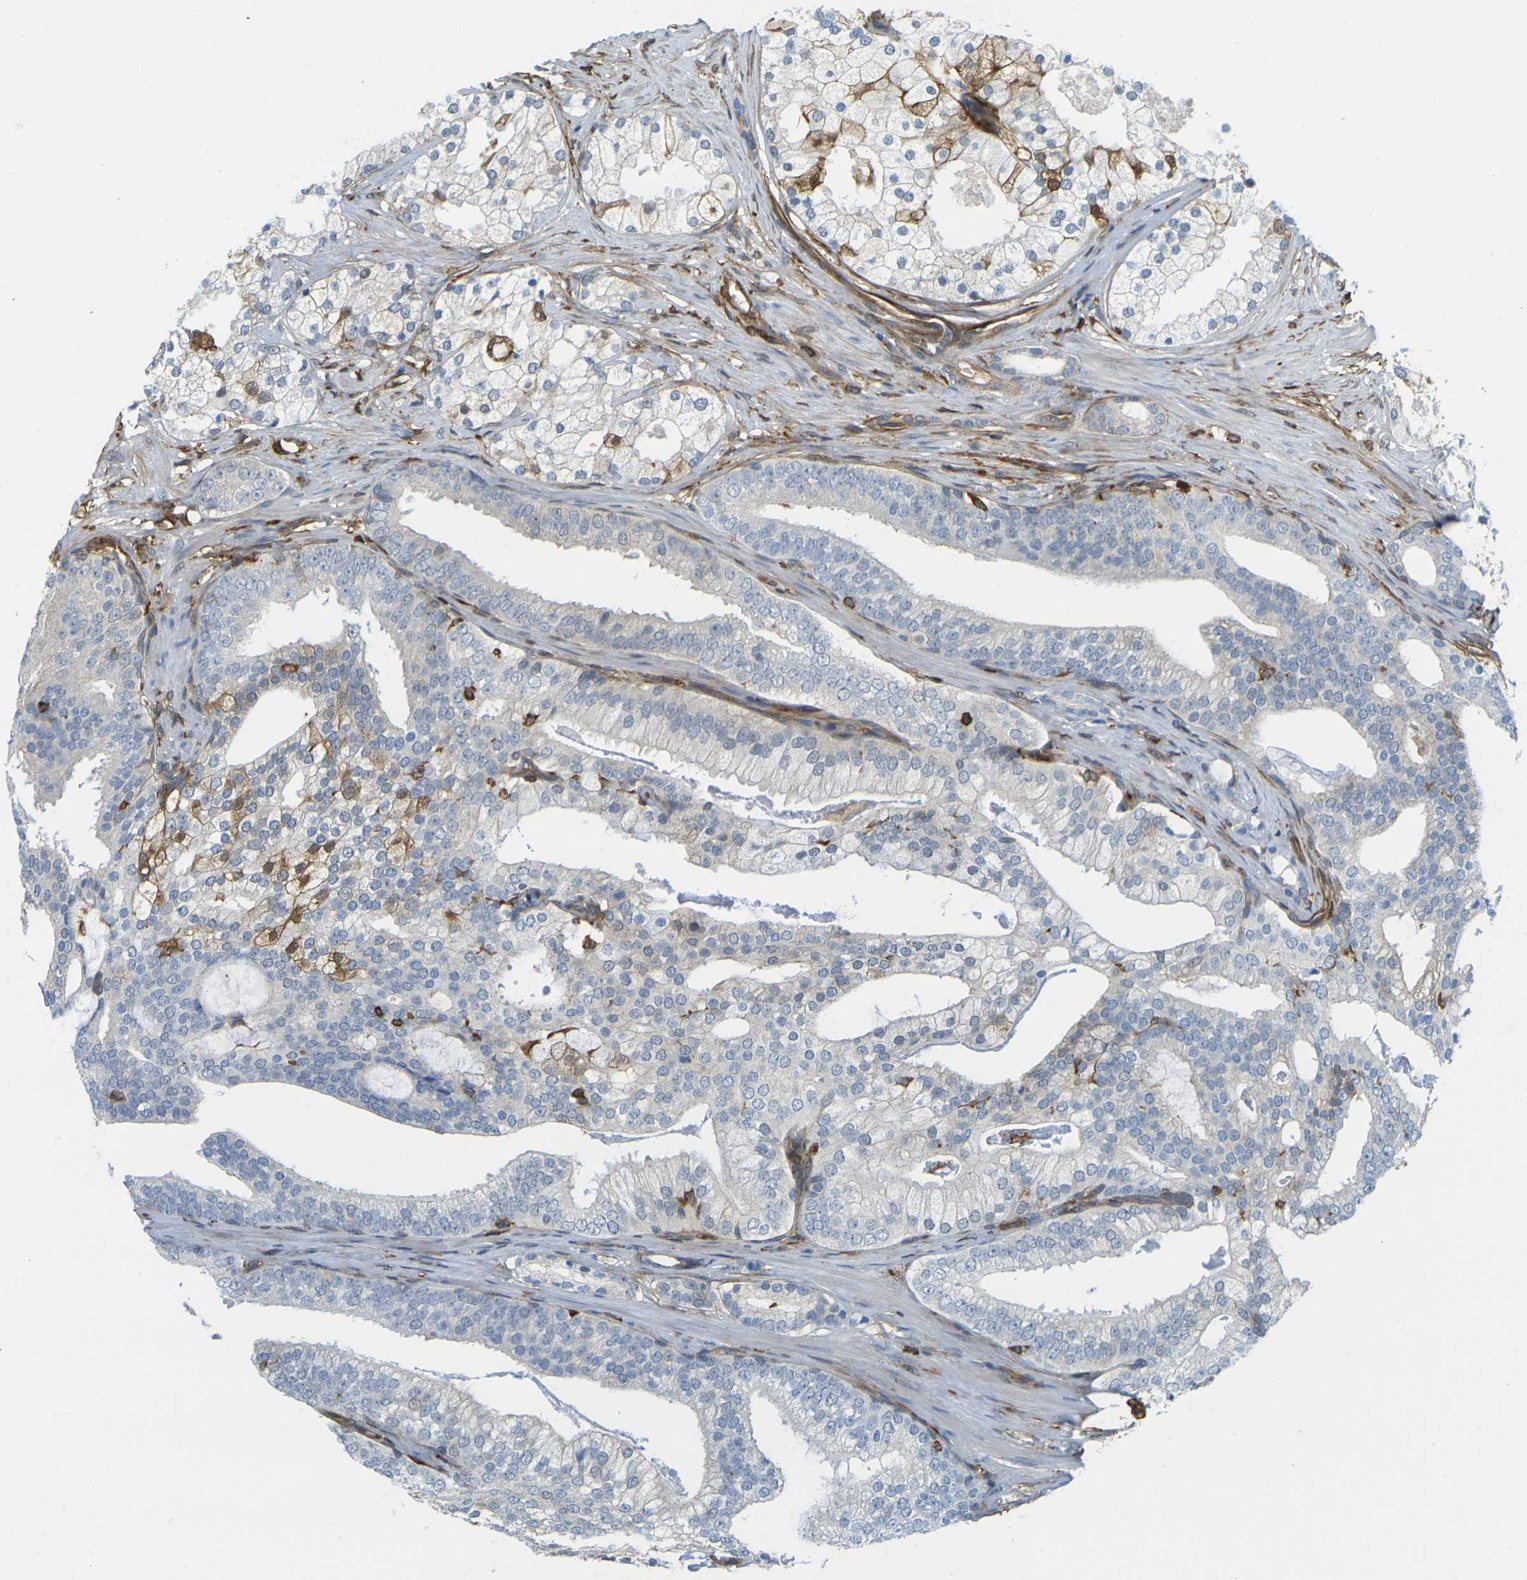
{"staining": {"intensity": "negative", "quantity": "none", "location": "none"}, "tissue": "prostate cancer", "cell_type": "Tumor cells", "image_type": "cancer", "snomed": [{"axis": "morphology", "description": "Adenocarcinoma, Low grade"}, {"axis": "topography", "description": "Prostate"}], "caption": "Tumor cells are negative for protein expression in human prostate cancer (adenocarcinoma (low-grade)).", "gene": "LASP1", "patient": {"sex": "male", "age": 58}}